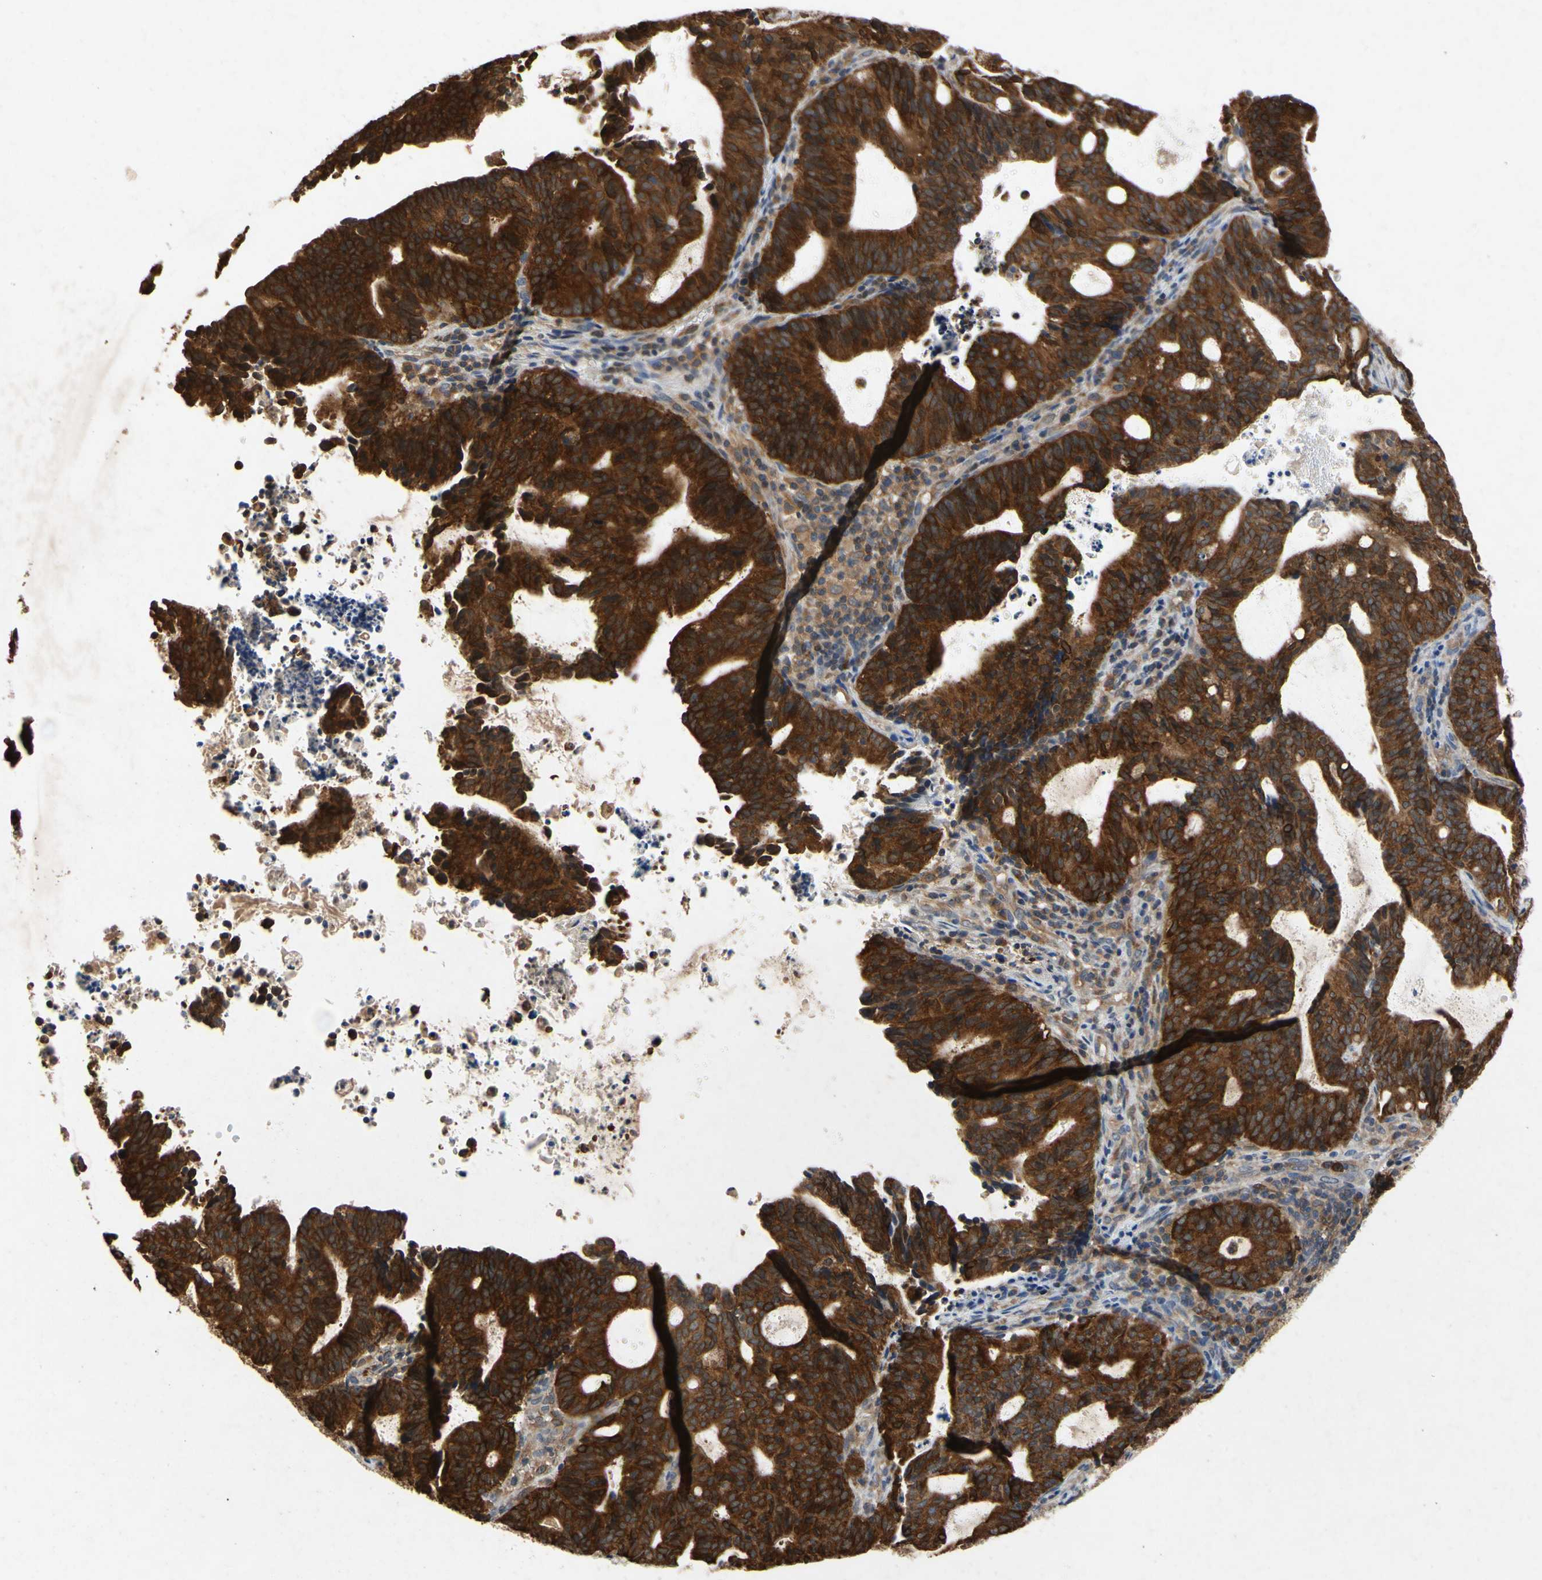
{"staining": {"intensity": "strong", "quantity": ">75%", "location": "cytoplasmic/membranous"}, "tissue": "endometrial cancer", "cell_type": "Tumor cells", "image_type": "cancer", "snomed": [{"axis": "morphology", "description": "Adenocarcinoma, NOS"}, {"axis": "topography", "description": "Uterus"}], "caption": "High-magnification brightfield microscopy of adenocarcinoma (endometrial) stained with DAB (brown) and counterstained with hematoxylin (blue). tumor cells exhibit strong cytoplasmic/membranous staining is identified in approximately>75% of cells. The protein of interest is stained brown, and the nuclei are stained in blue (DAB IHC with brightfield microscopy, high magnification).", "gene": "RPS6KA1", "patient": {"sex": "female", "age": 83}}